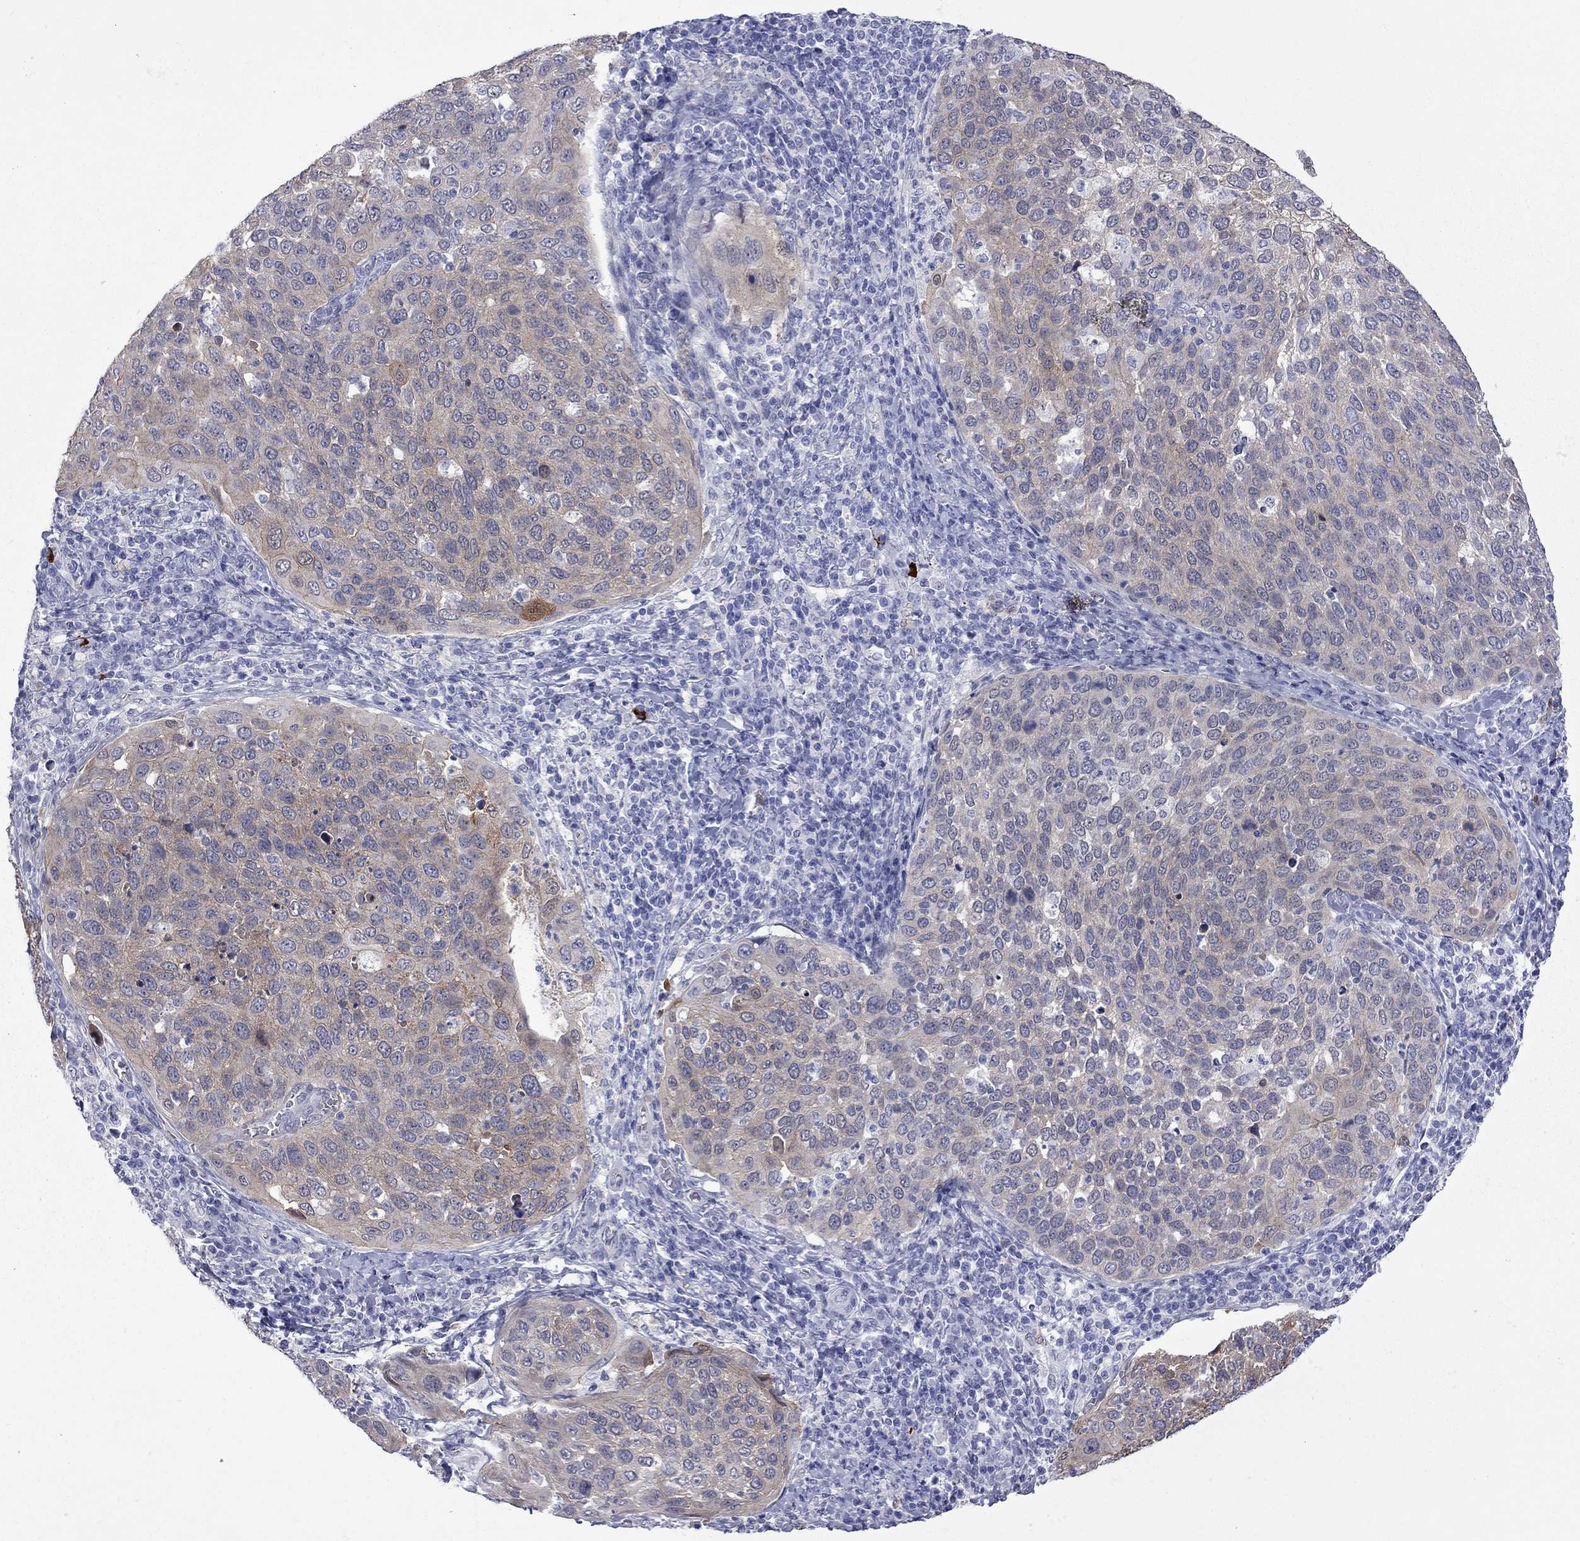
{"staining": {"intensity": "moderate", "quantity": ">75%", "location": "cytoplasmic/membranous"}, "tissue": "cervical cancer", "cell_type": "Tumor cells", "image_type": "cancer", "snomed": [{"axis": "morphology", "description": "Squamous cell carcinoma, NOS"}, {"axis": "topography", "description": "Cervix"}], "caption": "Moderate cytoplasmic/membranous staining for a protein is seen in about >75% of tumor cells of squamous cell carcinoma (cervical) using IHC.", "gene": "CTNNBIP1", "patient": {"sex": "female", "age": 54}}